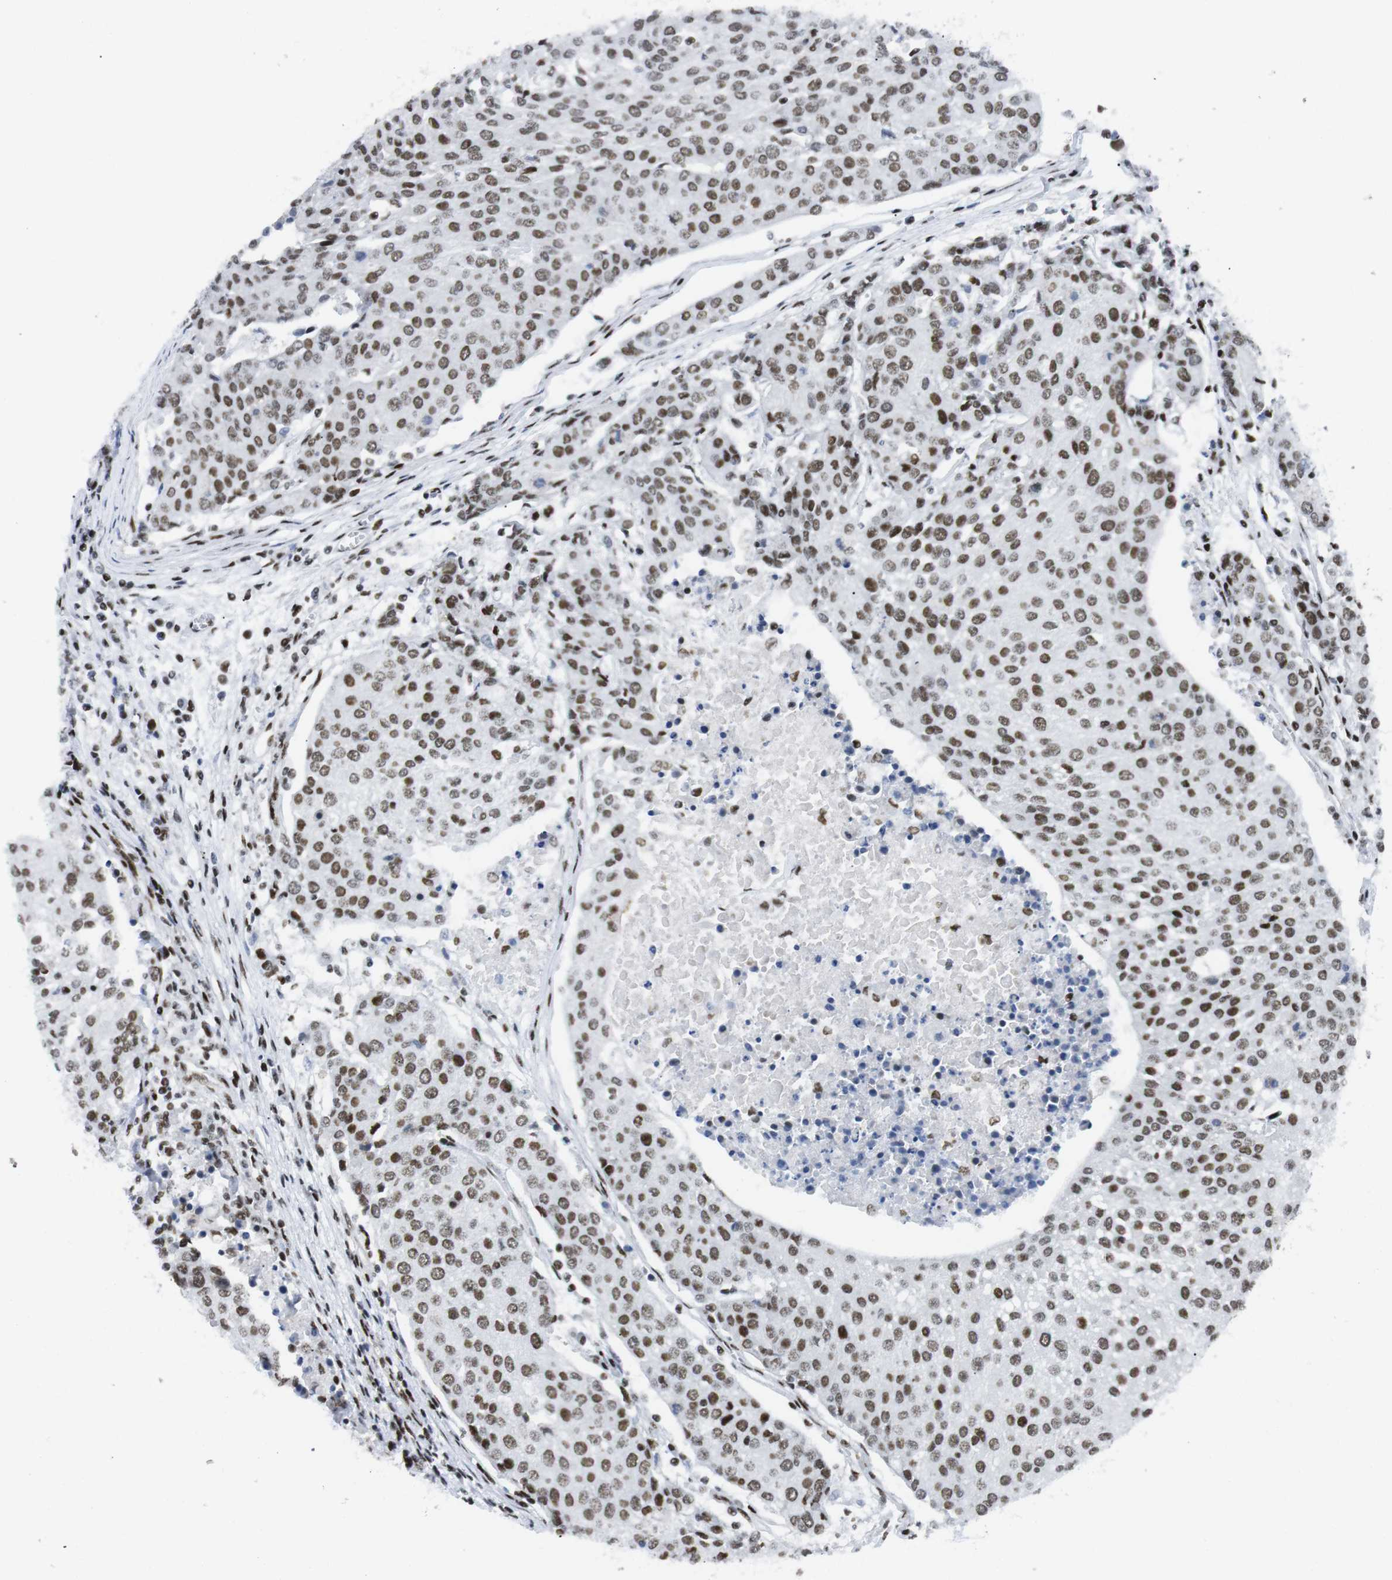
{"staining": {"intensity": "moderate", "quantity": ">75%", "location": "nuclear"}, "tissue": "urothelial cancer", "cell_type": "Tumor cells", "image_type": "cancer", "snomed": [{"axis": "morphology", "description": "Urothelial carcinoma, High grade"}, {"axis": "topography", "description": "Urinary bladder"}], "caption": "Immunohistochemical staining of urothelial carcinoma (high-grade) reveals medium levels of moderate nuclear protein expression in about >75% of tumor cells.", "gene": "ARID1A", "patient": {"sex": "female", "age": 85}}